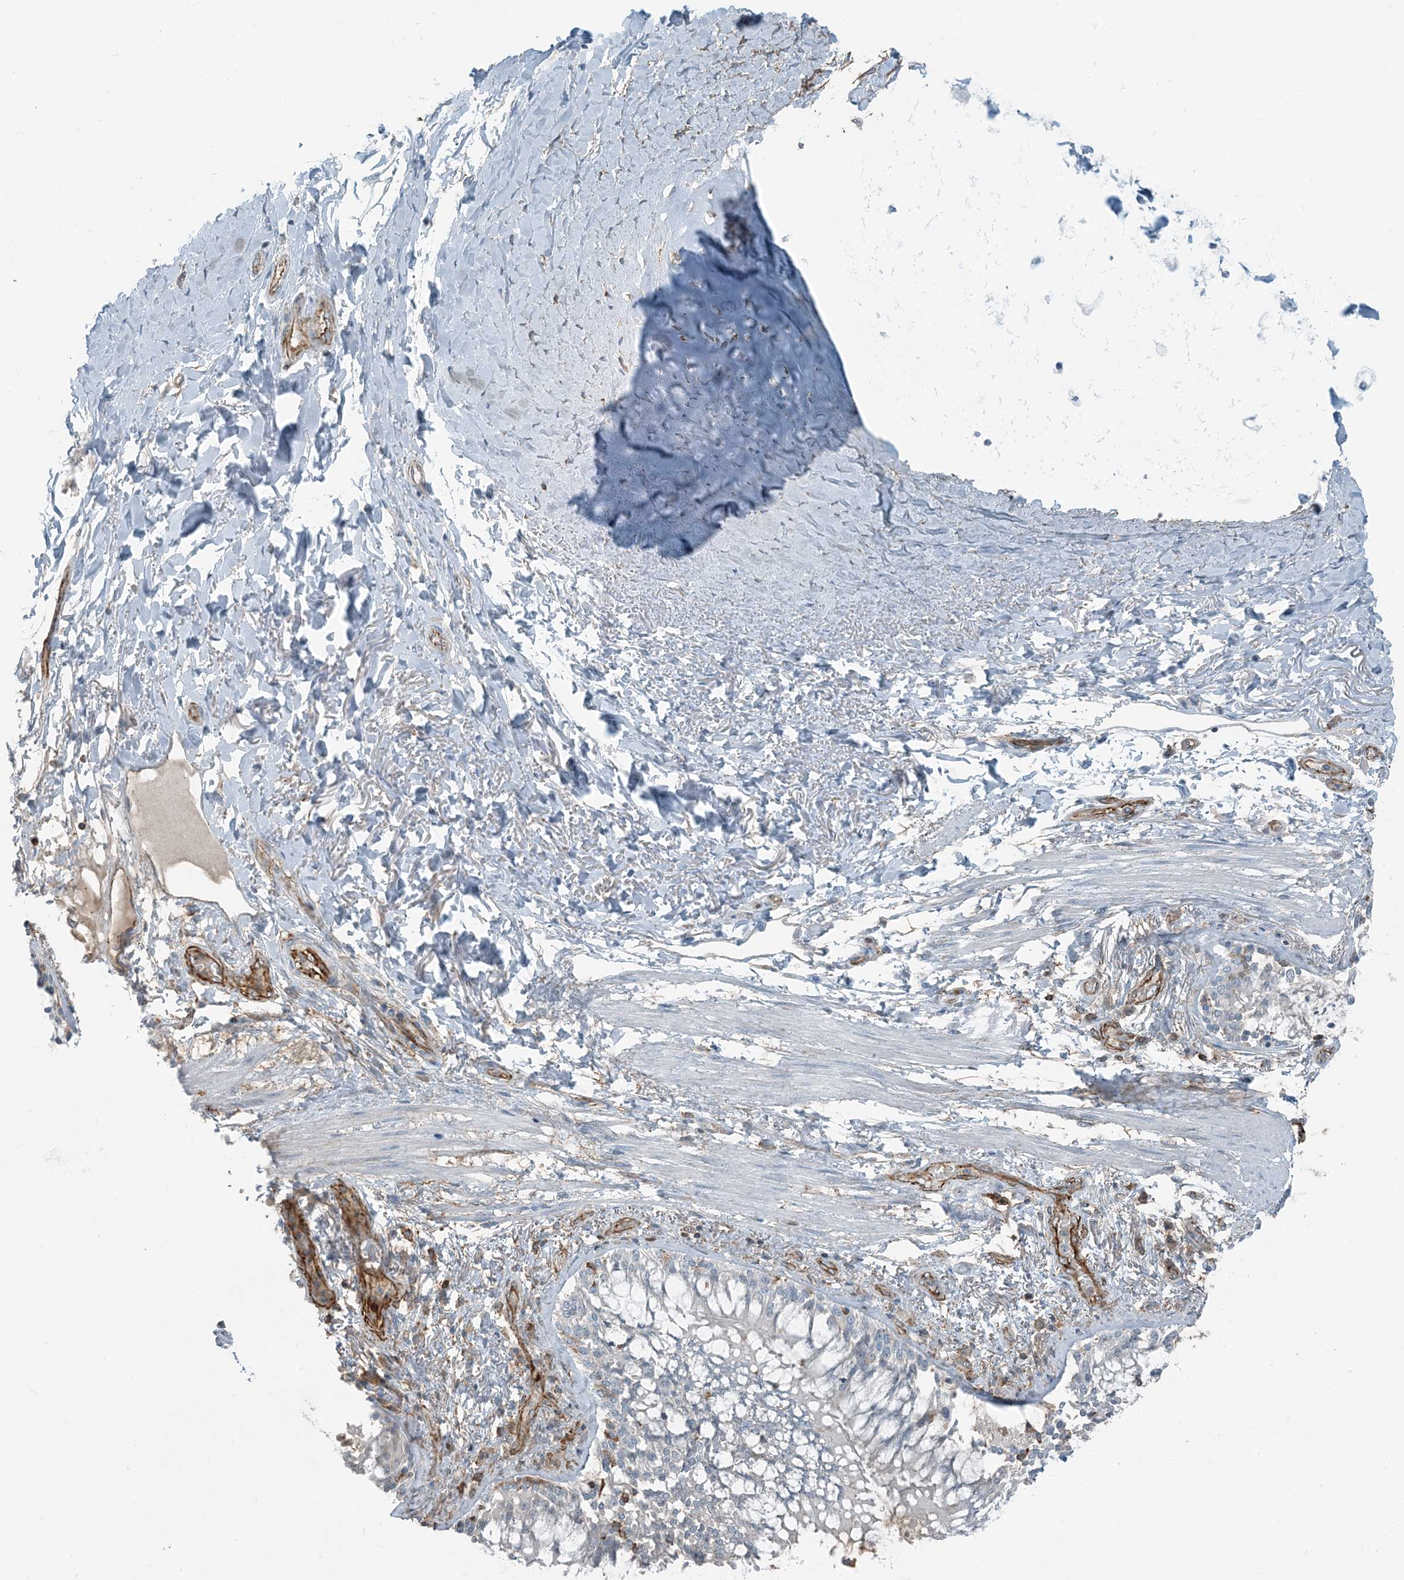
{"staining": {"intensity": "negative", "quantity": "none", "location": "none"}, "tissue": "adipose tissue", "cell_type": "Adipocytes", "image_type": "normal", "snomed": [{"axis": "morphology", "description": "Normal tissue, NOS"}, {"axis": "topography", "description": "Cartilage tissue"}, {"axis": "topography", "description": "Bronchus"}, {"axis": "topography", "description": "Lung"}, {"axis": "topography", "description": "Peripheral nerve tissue"}], "caption": "A histopathology image of adipose tissue stained for a protein exhibits no brown staining in adipocytes.", "gene": "APOBEC3C", "patient": {"sex": "female", "age": 49}}